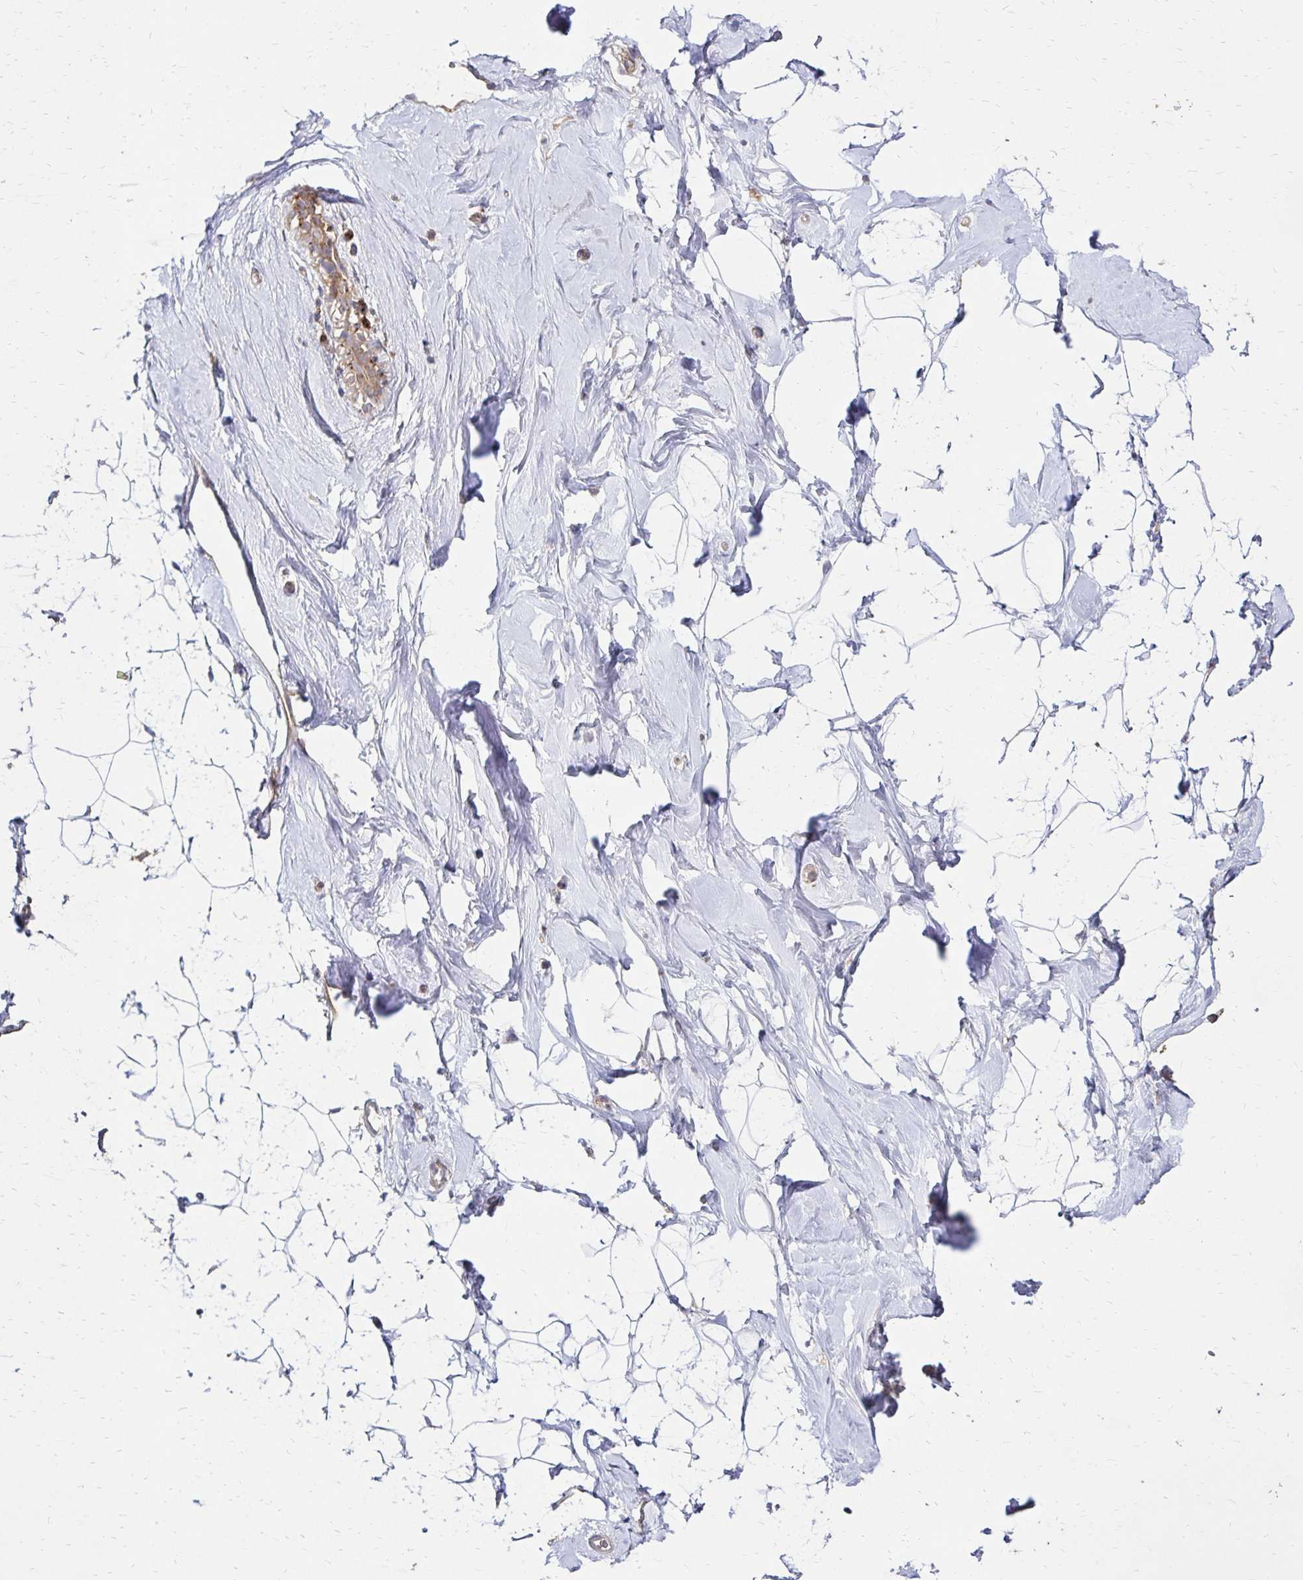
{"staining": {"intensity": "negative", "quantity": "none", "location": "none"}, "tissue": "breast", "cell_type": "Adipocytes", "image_type": "normal", "snomed": [{"axis": "morphology", "description": "Normal tissue, NOS"}, {"axis": "topography", "description": "Breast"}], "caption": "Human breast stained for a protein using IHC displays no staining in adipocytes.", "gene": "IDUA", "patient": {"sex": "female", "age": 32}}